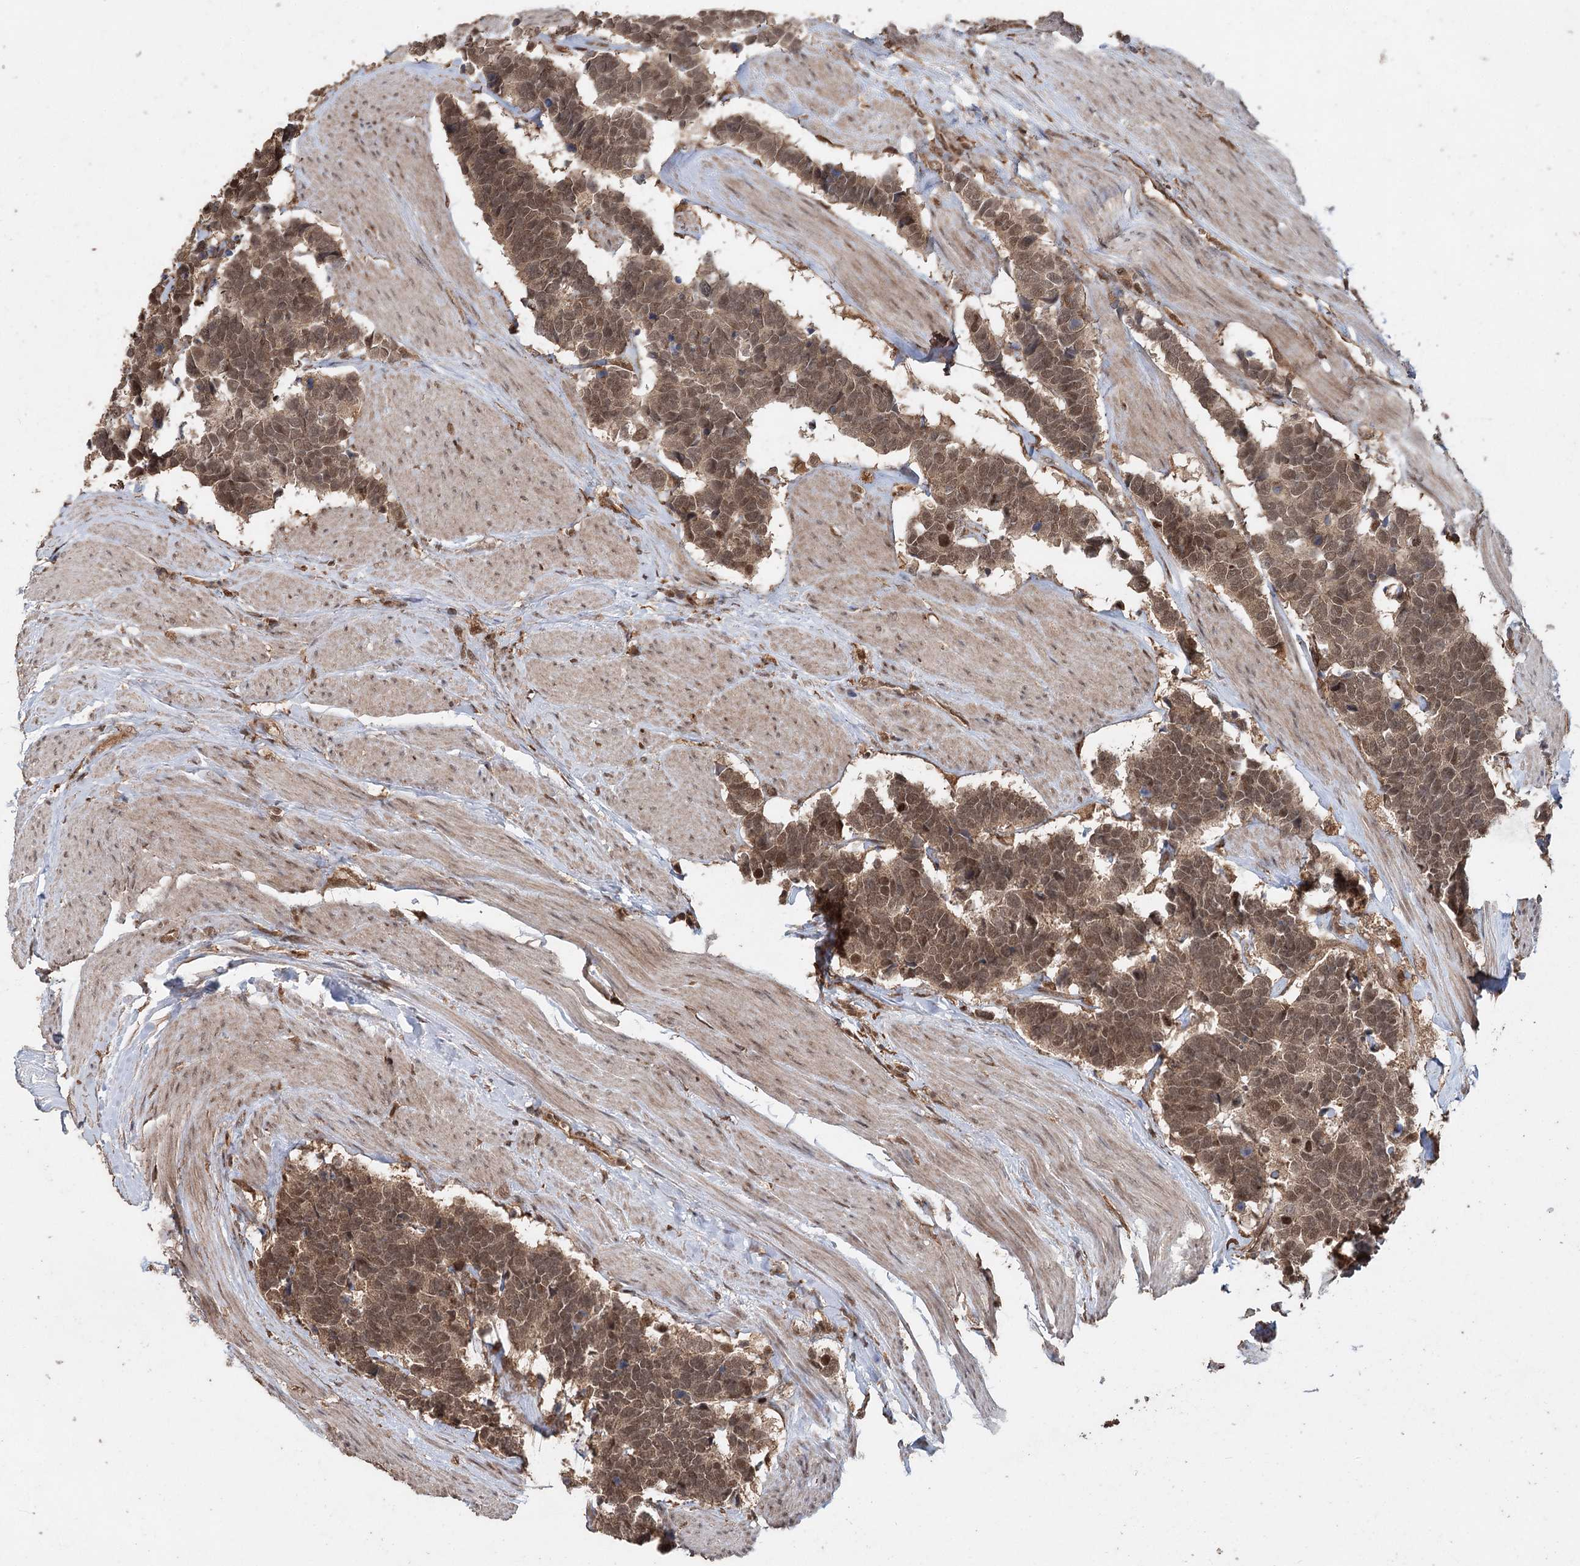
{"staining": {"intensity": "moderate", "quantity": ">75%", "location": "cytoplasmic/membranous,nuclear"}, "tissue": "carcinoid", "cell_type": "Tumor cells", "image_type": "cancer", "snomed": [{"axis": "morphology", "description": "Carcinoma, NOS"}, {"axis": "morphology", "description": "Carcinoid, malignant, NOS"}, {"axis": "topography", "description": "Urinary bladder"}], "caption": "A medium amount of moderate cytoplasmic/membranous and nuclear positivity is appreciated in about >75% of tumor cells in carcinoid tissue.", "gene": "FBXO7", "patient": {"sex": "male", "age": 57}}